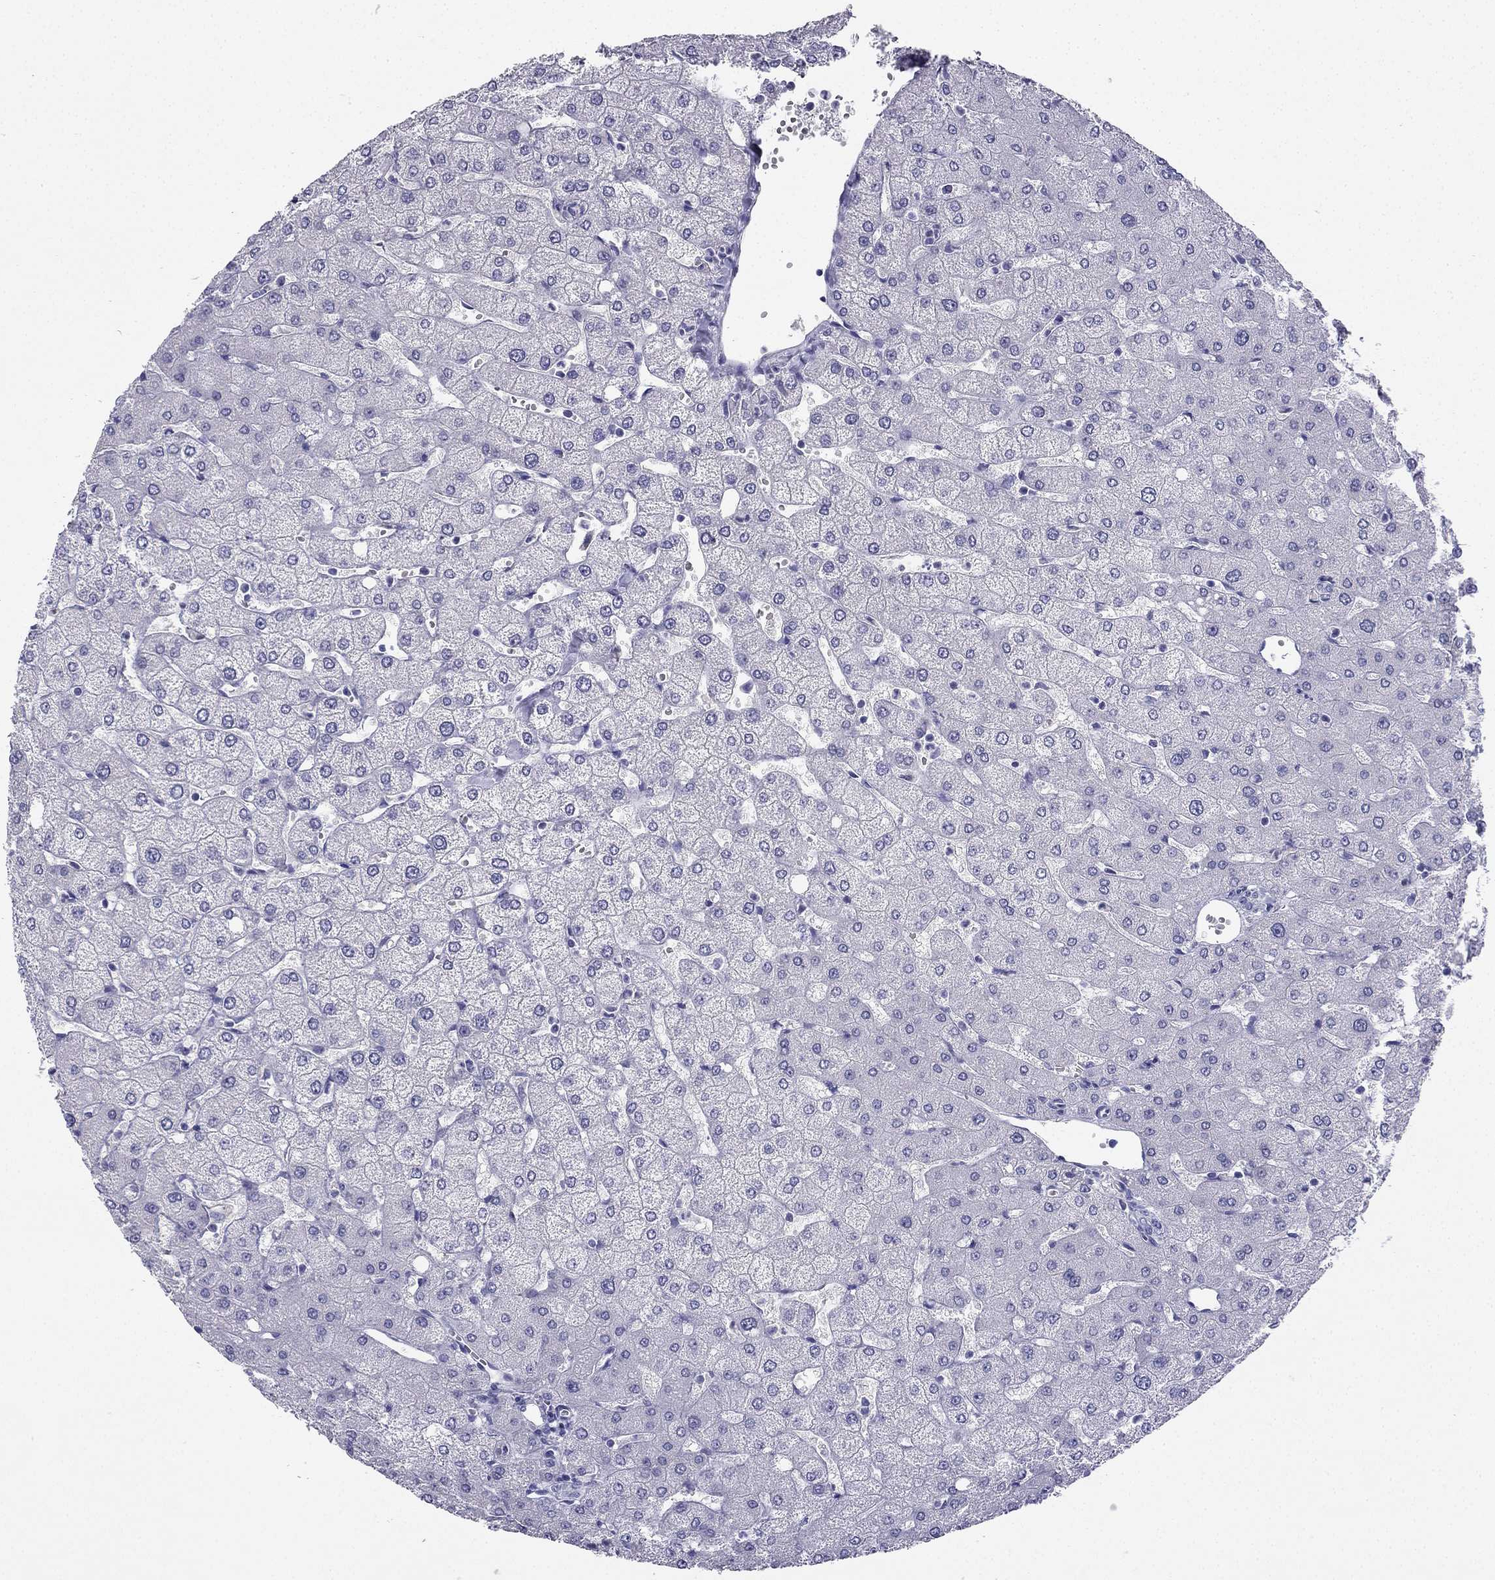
{"staining": {"intensity": "negative", "quantity": "none", "location": "none"}, "tissue": "liver", "cell_type": "Cholangiocytes", "image_type": "normal", "snomed": [{"axis": "morphology", "description": "Normal tissue, NOS"}, {"axis": "topography", "description": "Liver"}], "caption": "IHC image of unremarkable liver stained for a protein (brown), which shows no staining in cholangiocytes.", "gene": "NPTX1", "patient": {"sex": "female", "age": 54}}